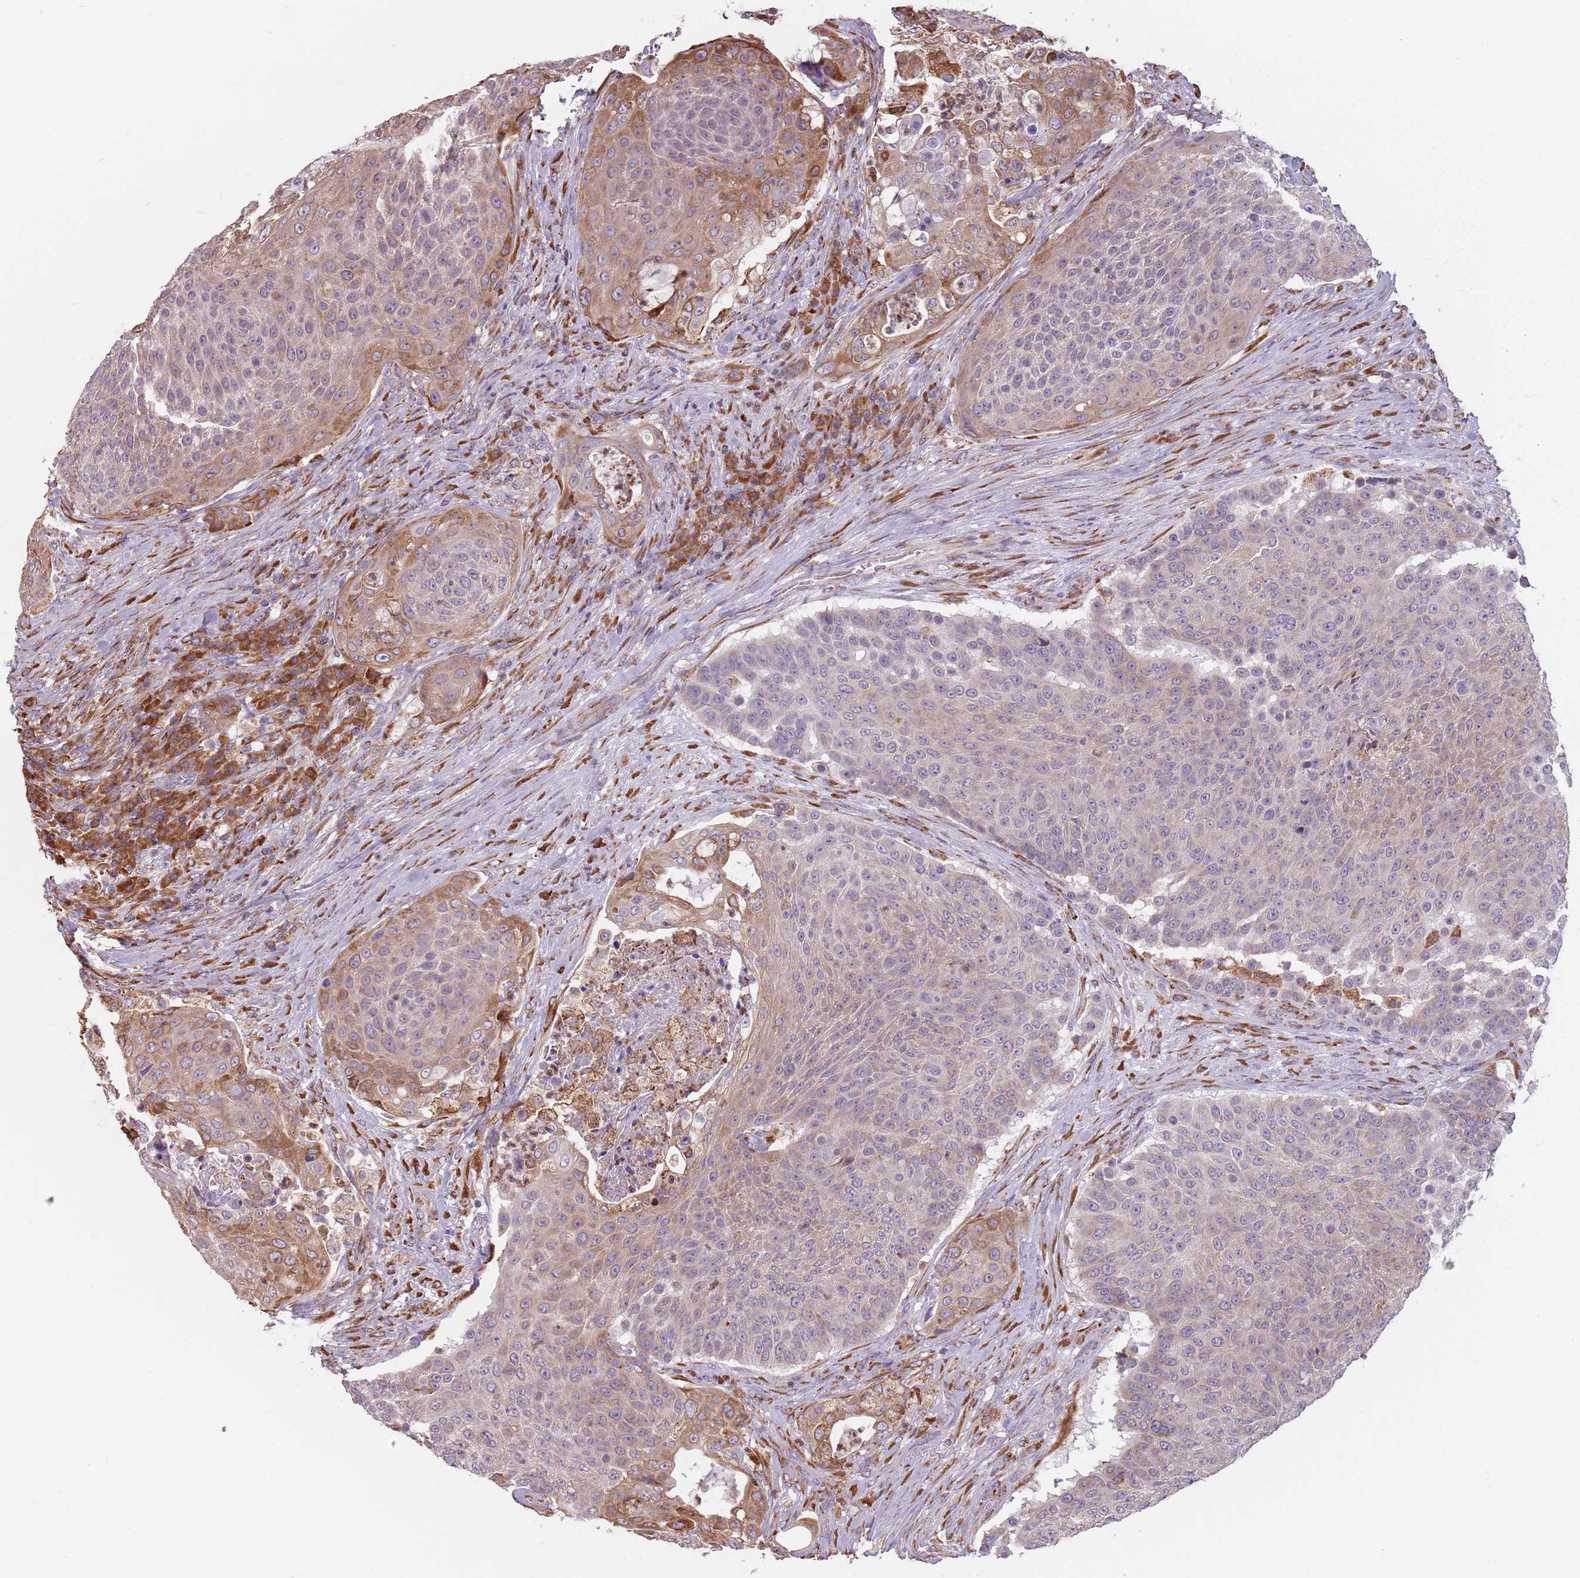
{"staining": {"intensity": "moderate", "quantity": "<25%", "location": "cytoplasmic/membranous"}, "tissue": "urothelial cancer", "cell_type": "Tumor cells", "image_type": "cancer", "snomed": [{"axis": "morphology", "description": "Urothelial carcinoma, High grade"}, {"axis": "topography", "description": "Urinary bladder"}], "caption": "Protein staining of urothelial cancer tissue shows moderate cytoplasmic/membranous expression in approximately <25% of tumor cells. (Stains: DAB in brown, nuclei in blue, Microscopy: brightfield microscopy at high magnification).", "gene": "RPS9", "patient": {"sex": "female", "age": 63}}